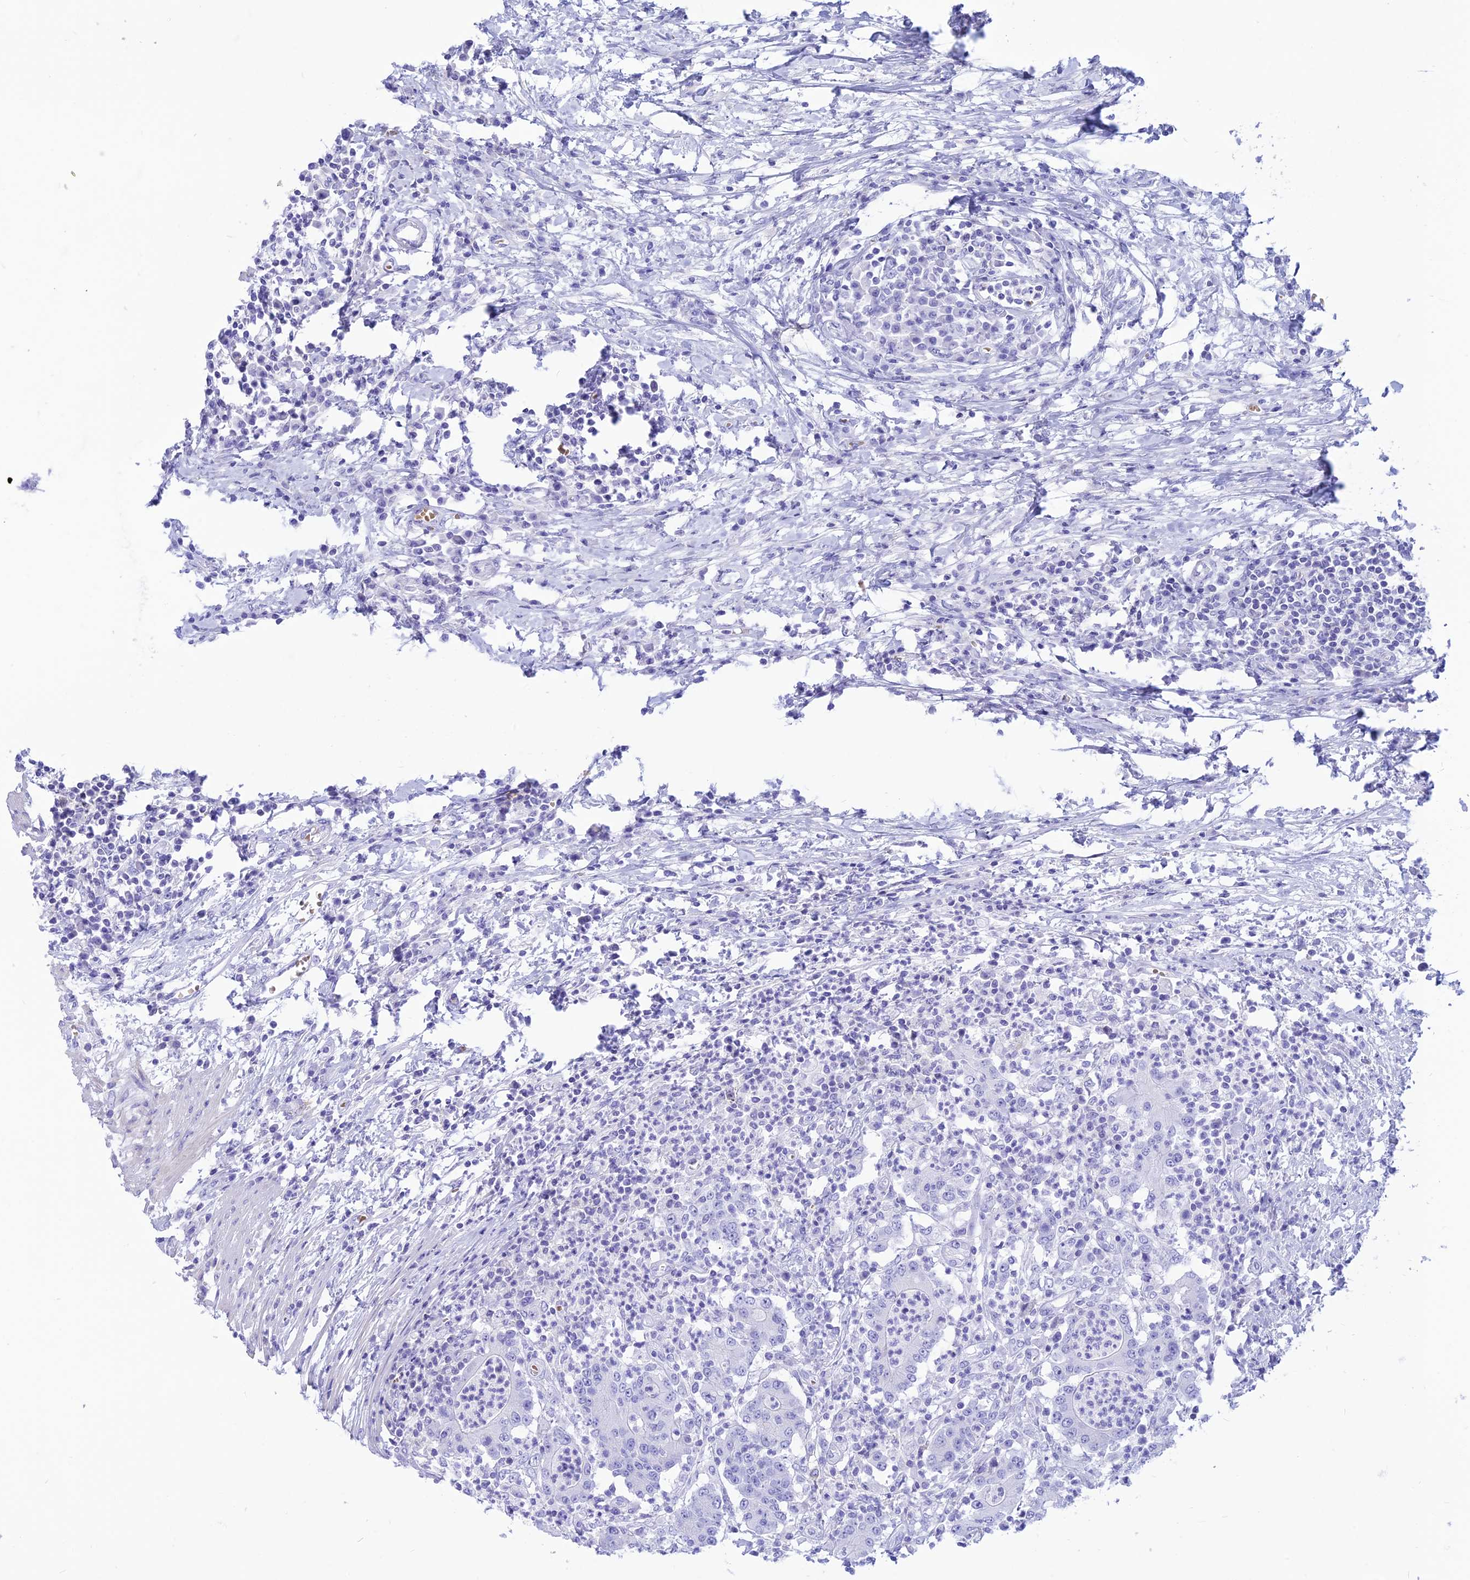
{"staining": {"intensity": "negative", "quantity": "none", "location": "none"}, "tissue": "colorectal cancer", "cell_type": "Tumor cells", "image_type": "cancer", "snomed": [{"axis": "morphology", "description": "Adenocarcinoma, NOS"}, {"axis": "topography", "description": "Colon"}], "caption": "High magnification brightfield microscopy of colorectal cancer (adenocarcinoma) stained with DAB (3,3'-diaminobenzidine) (brown) and counterstained with hematoxylin (blue): tumor cells show no significant positivity.", "gene": "GLYATL1", "patient": {"sex": "male", "age": 83}}